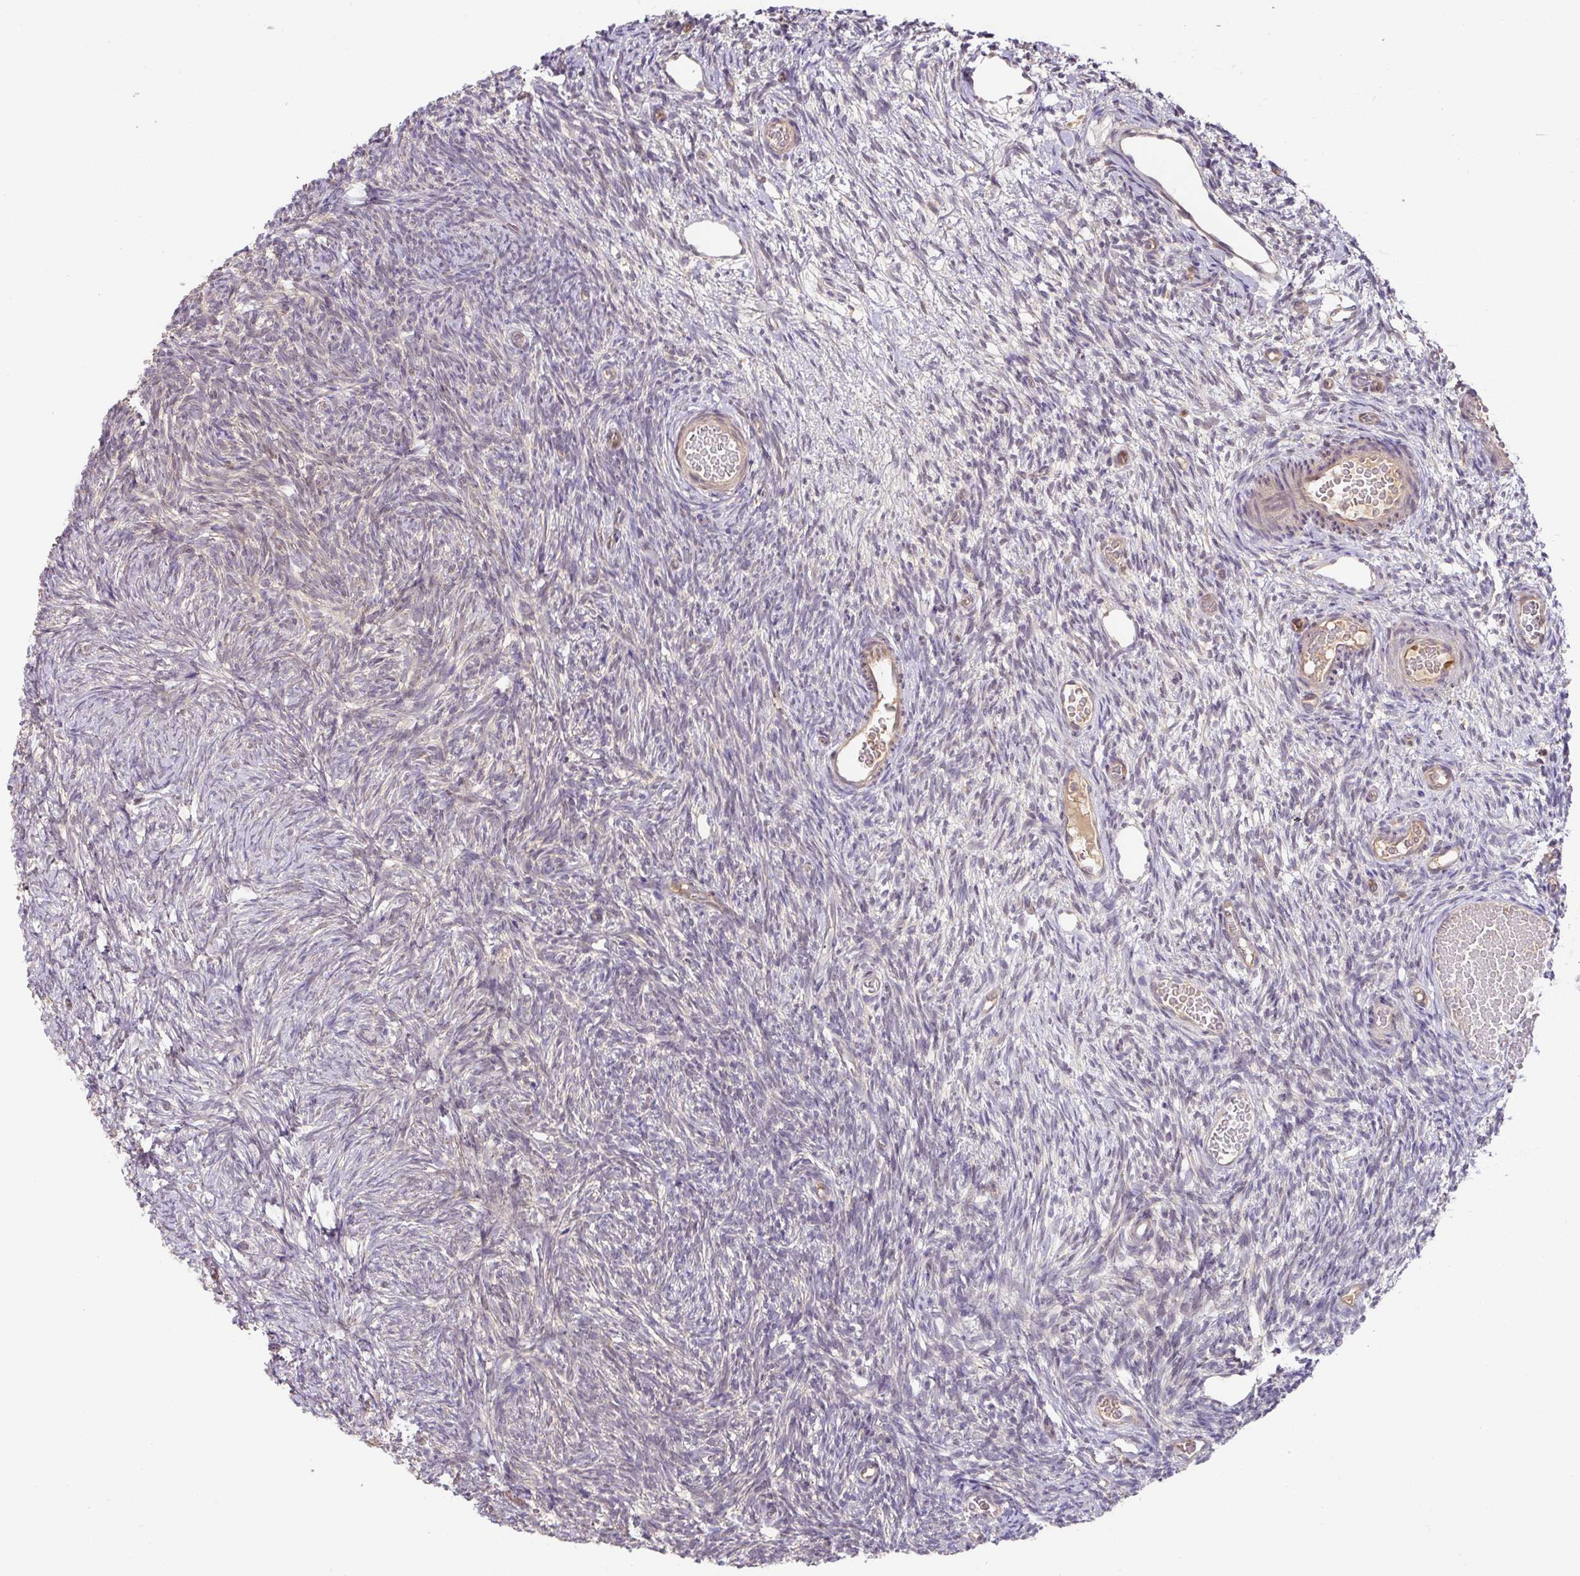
{"staining": {"intensity": "weak", "quantity": "25%-75%", "location": "nuclear"}, "tissue": "ovary", "cell_type": "Follicle cells", "image_type": "normal", "snomed": [{"axis": "morphology", "description": "Normal tissue, NOS"}, {"axis": "topography", "description": "Ovary"}], "caption": "This is a histology image of IHC staining of benign ovary, which shows weak staining in the nuclear of follicle cells.", "gene": "GCNT7", "patient": {"sex": "female", "age": 39}}